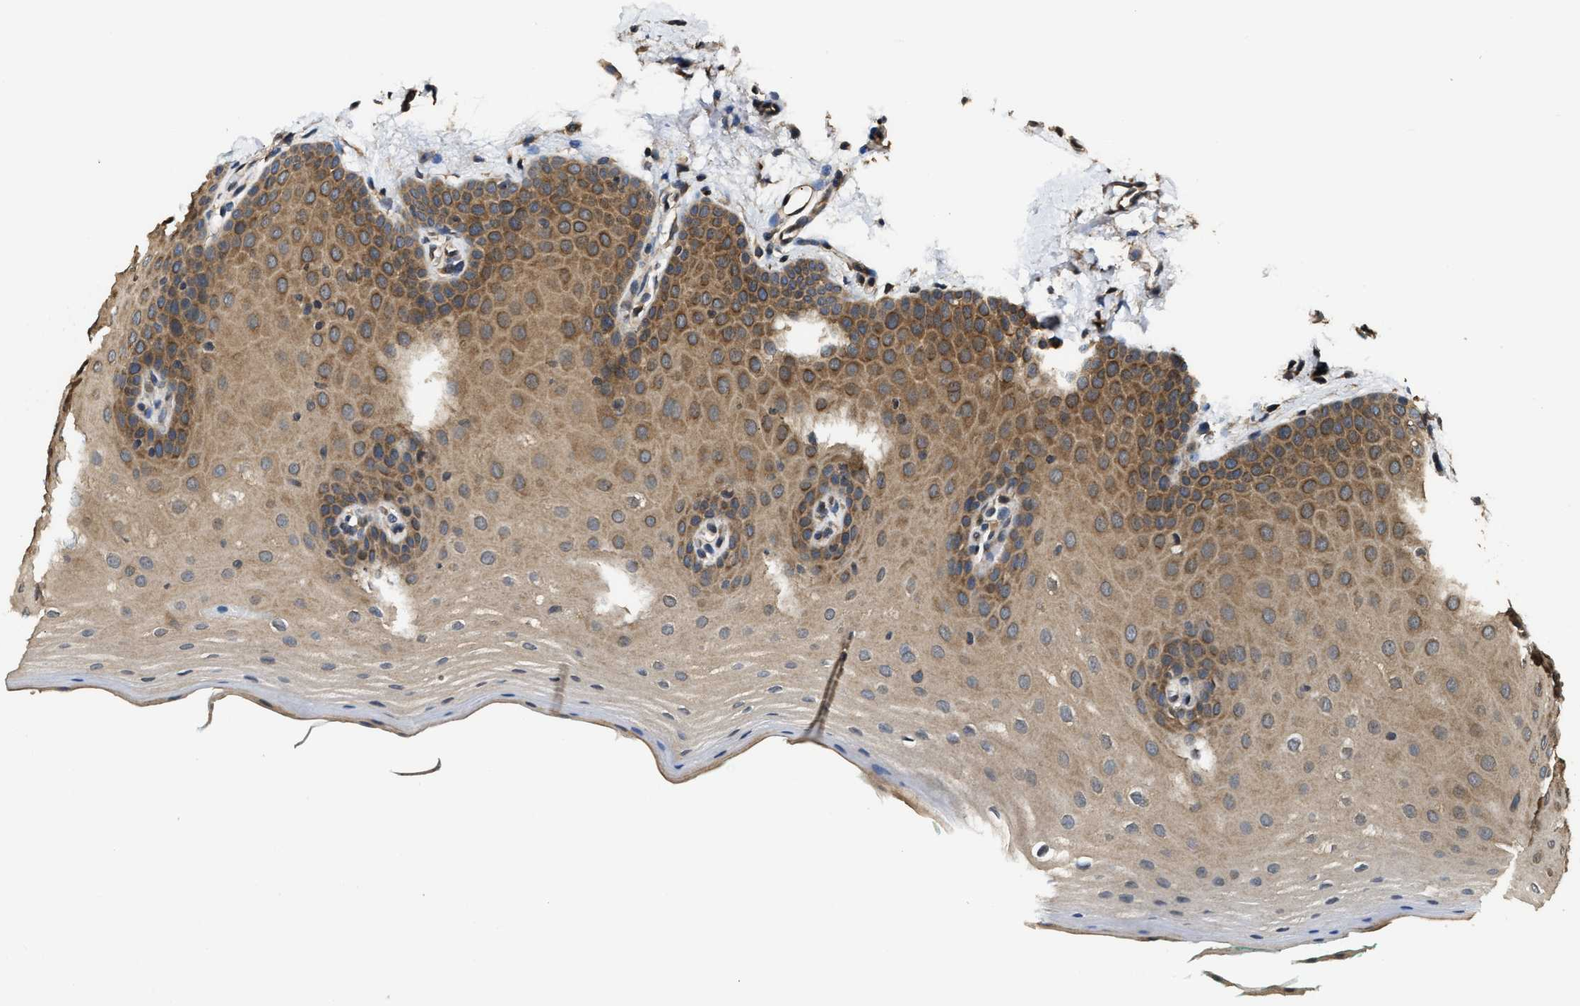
{"staining": {"intensity": "moderate", "quantity": ">75%", "location": "cytoplasmic/membranous"}, "tissue": "oral mucosa", "cell_type": "Squamous epithelial cells", "image_type": "normal", "snomed": [{"axis": "morphology", "description": "Normal tissue, NOS"}, {"axis": "topography", "description": "Skin"}, {"axis": "topography", "description": "Oral tissue"}], "caption": "Protein staining by immunohistochemistry exhibits moderate cytoplasmic/membranous positivity in approximately >75% of squamous epithelial cells in benign oral mucosa. (Stains: DAB in brown, nuclei in blue, Microscopy: brightfield microscopy at high magnification).", "gene": "DNAJC2", "patient": {"sex": "male", "age": 84}}